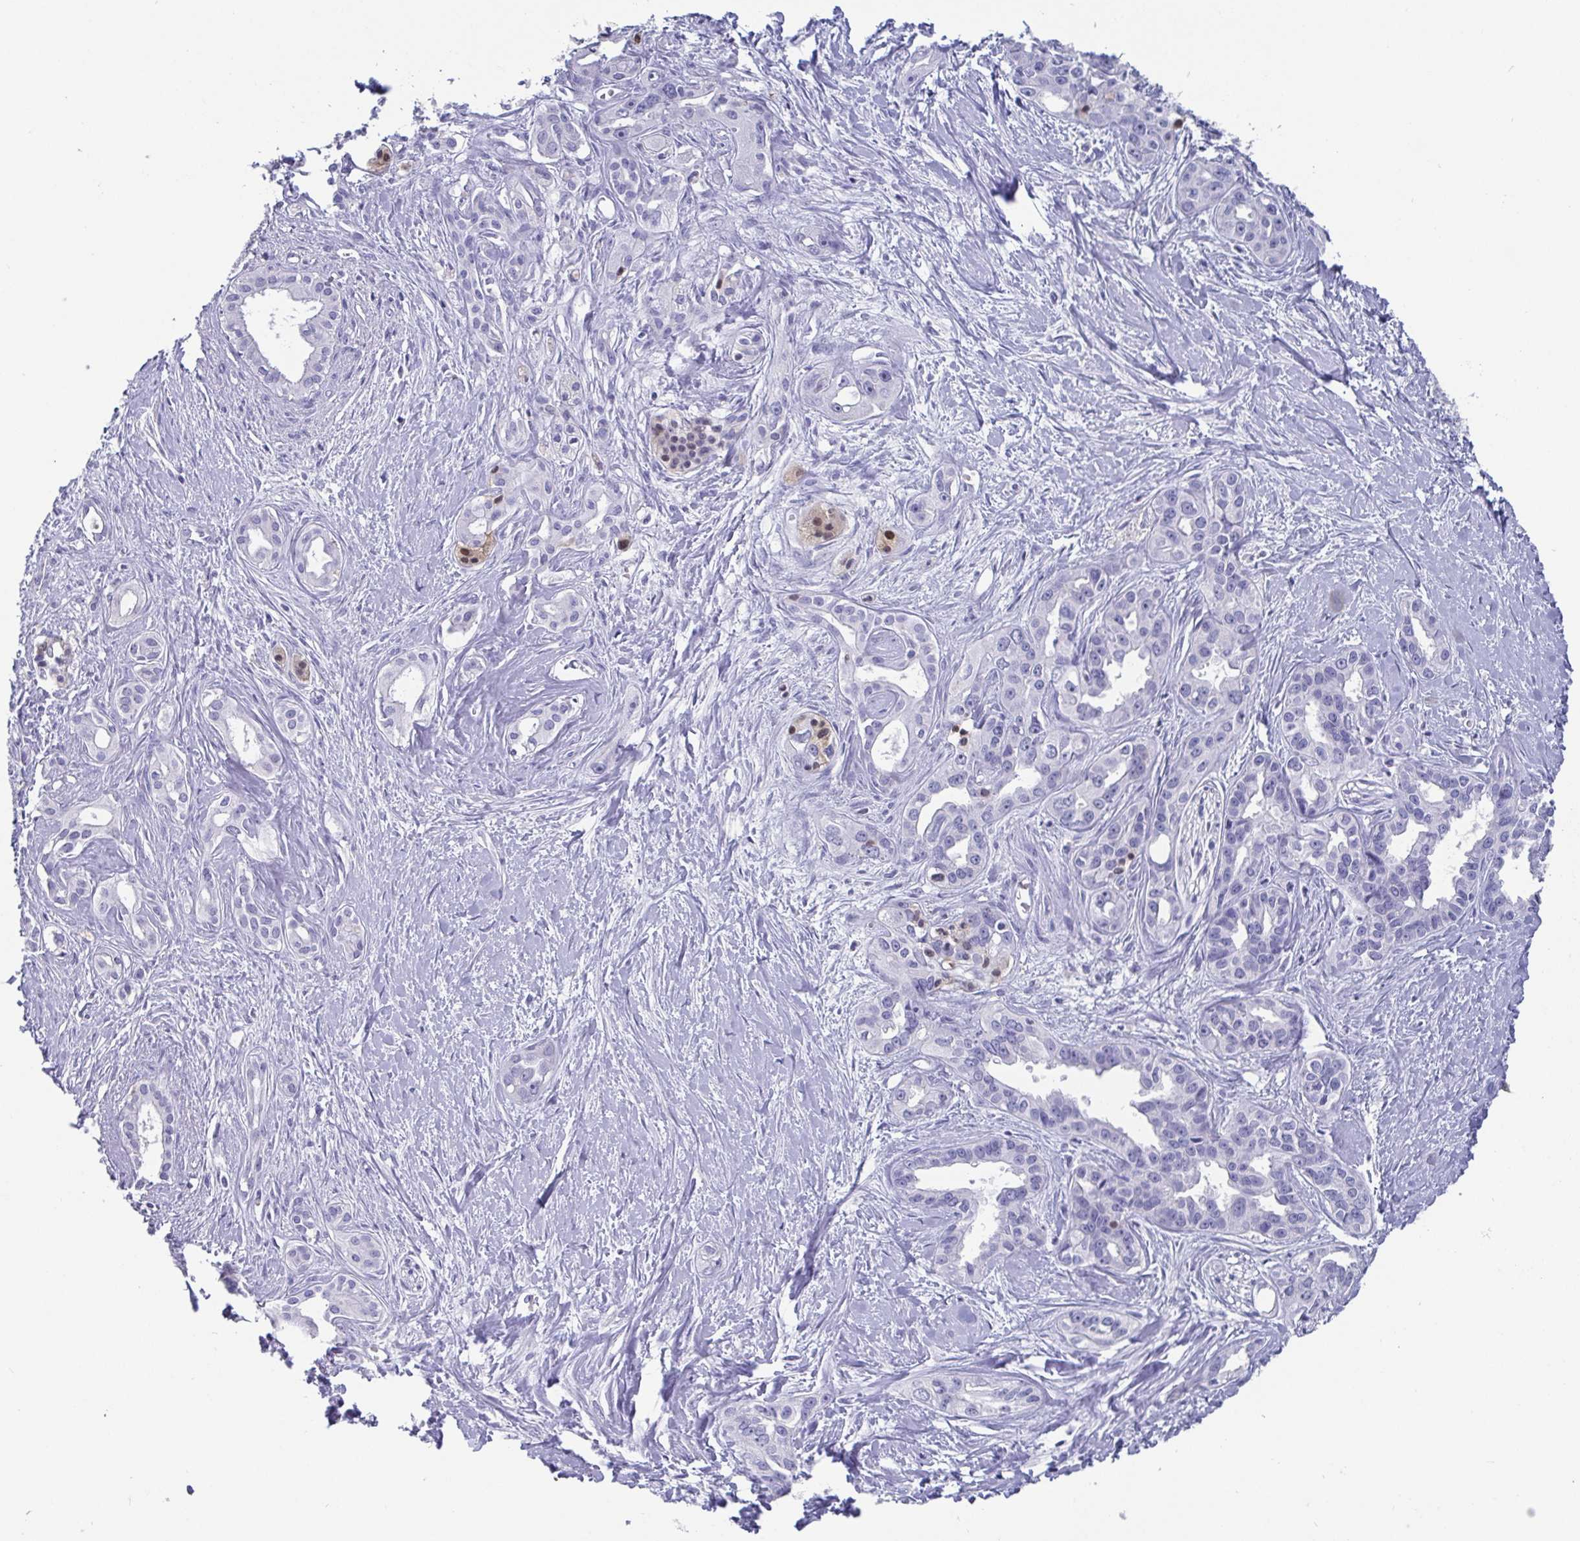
{"staining": {"intensity": "negative", "quantity": "none", "location": "none"}, "tissue": "pancreatic cancer", "cell_type": "Tumor cells", "image_type": "cancer", "snomed": [{"axis": "morphology", "description": "Adenocarcinoma, NOS"}, {"axis": "topography", "description": "Pancreas"}], "caption": "DAB immunohistochemical staining of pancreatic adenocarcinoma reveals no significant expression in tumor cells.", "gene": "SCGN", "patient": {"sex": "female", "age": 50}}